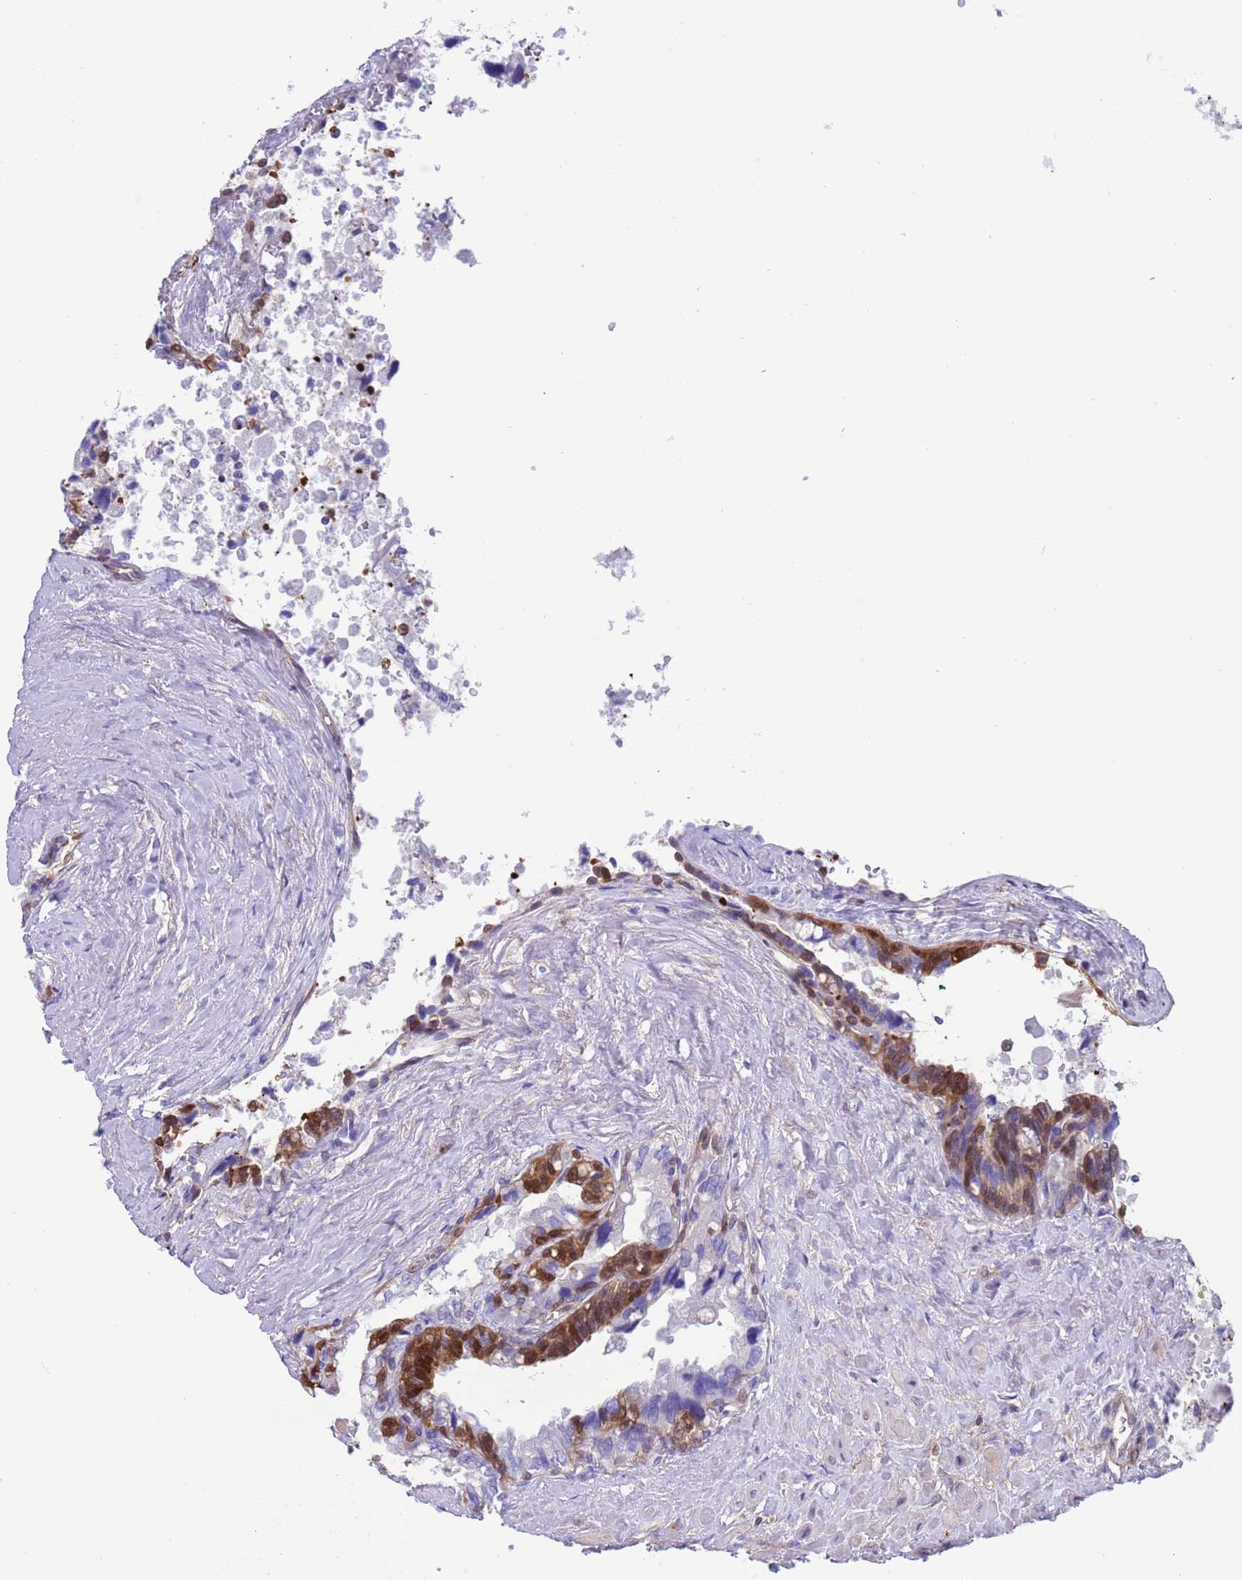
{"staining": {"intensity": "moderate", "quantity": "<25%", "location": "cytoplasmic/membranous,nuclear"}, "tissue": "seminal vesicle", "cell_type": "Glandular cells", "image_type": "normal", "snomed": [{"axis": "morphology", "description": "Normal tissue, NOS"}, {"axis": "topography", "description": "Seminal veicle"}, {"axis": "topography", "description": "Peripheral nerve tissue"}], "caption": "Protein staining displays moderate cytoplasmic/membranous,nuclear expression in about <25% of glandular cells in normal seminal vesicle. Nuclei are stained in blue.", "gene": "C6orf47", "patient": {"sex": "male", "age": 60}}